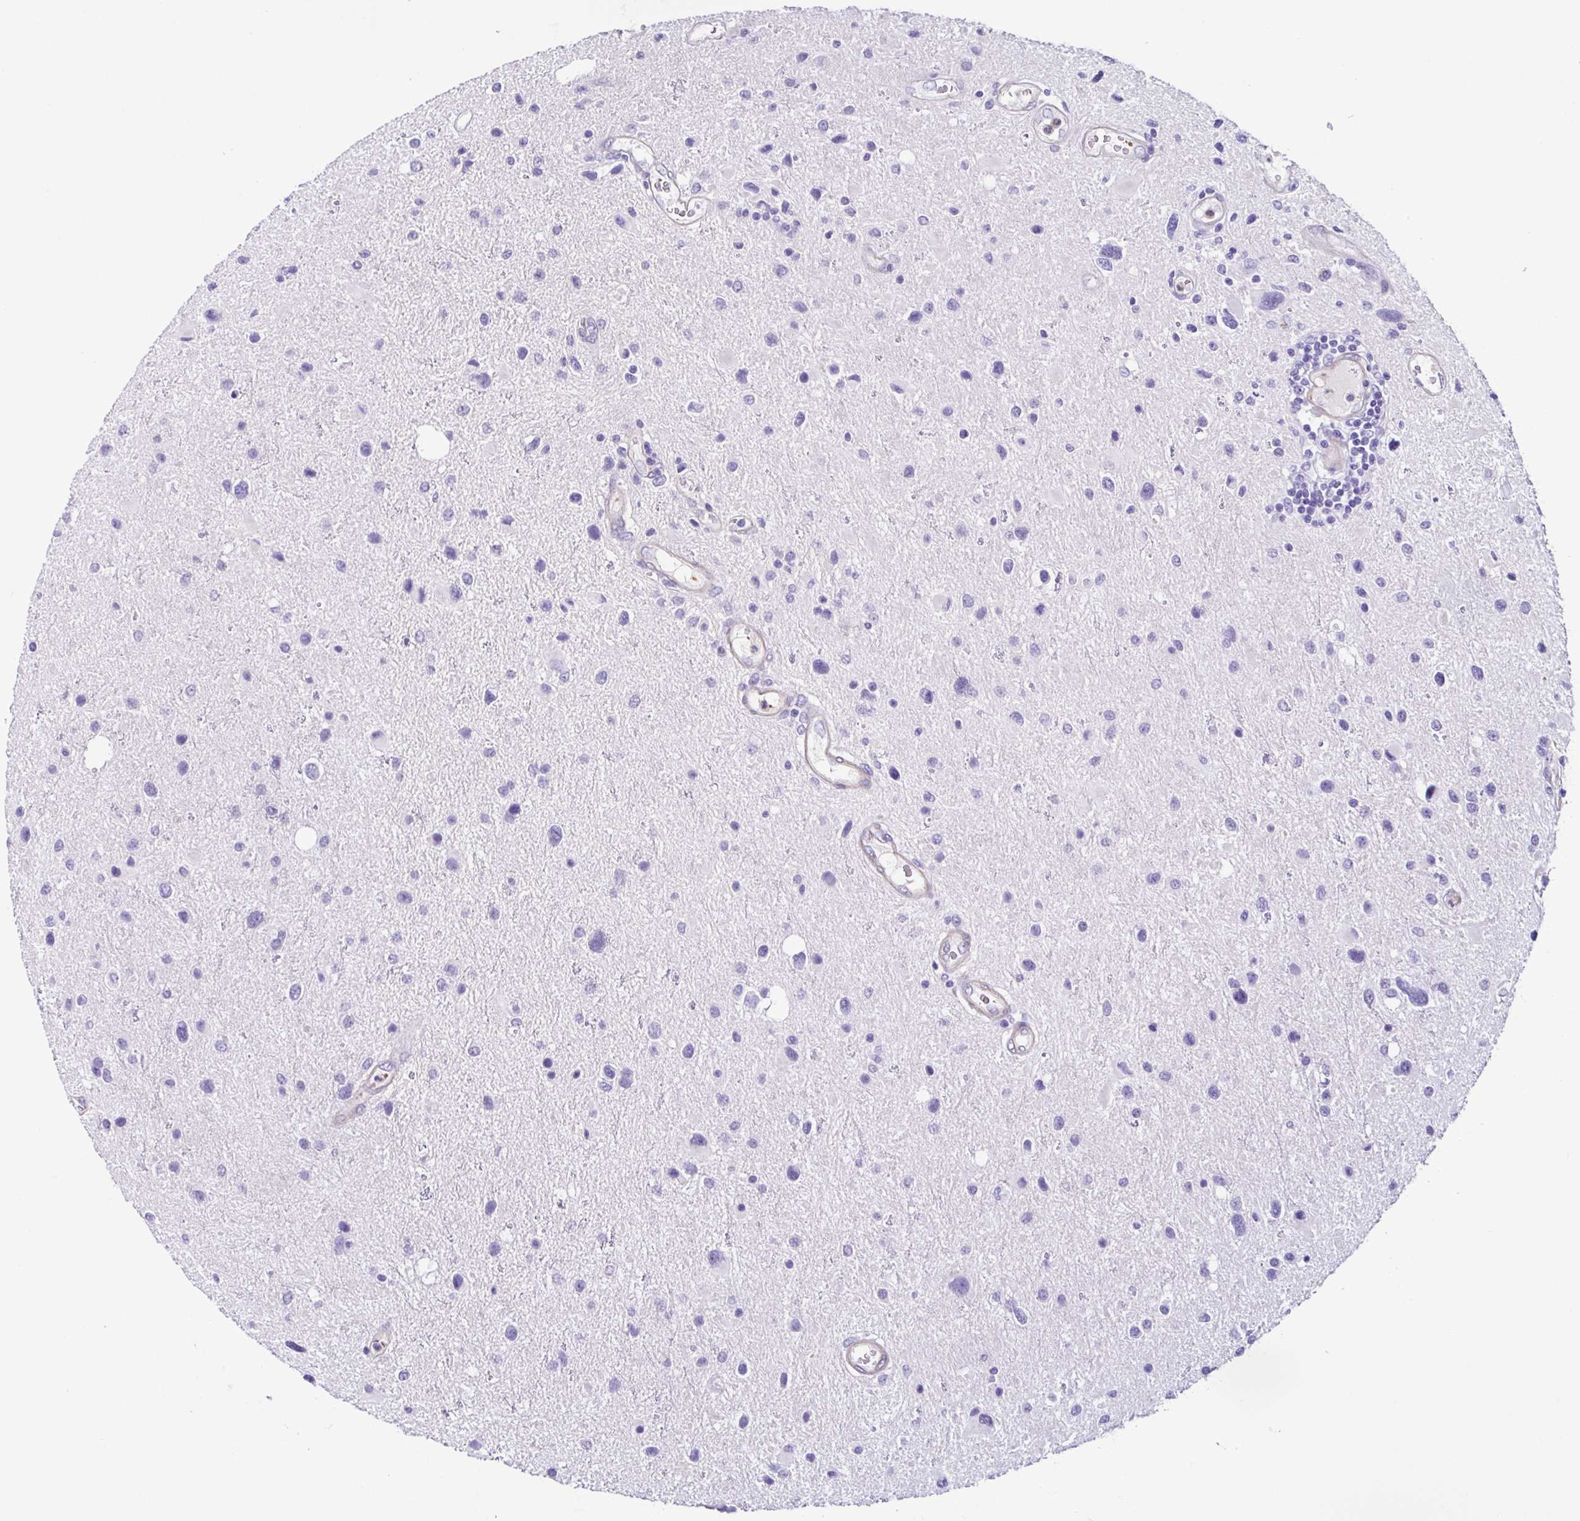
{"staining": {"intensity": "negative", "quantity": "none", "location": "none"}, "tissue": "glioma", "cell_type": "Tumor cells", "image_type": "cancer", "snomed": [{"axis": "morphology", "description": "Glioma, malignant, Low grade"}, {"axis": "topography", "description": "Brain"}], "caption": "There is no significant positivity in tumor cells of malignant glioma (low-grade). (IHC, brightfield microscopy, high magnification).", "gene": "CYP11B1", "patient": {"sex": "female", "age": 32}}